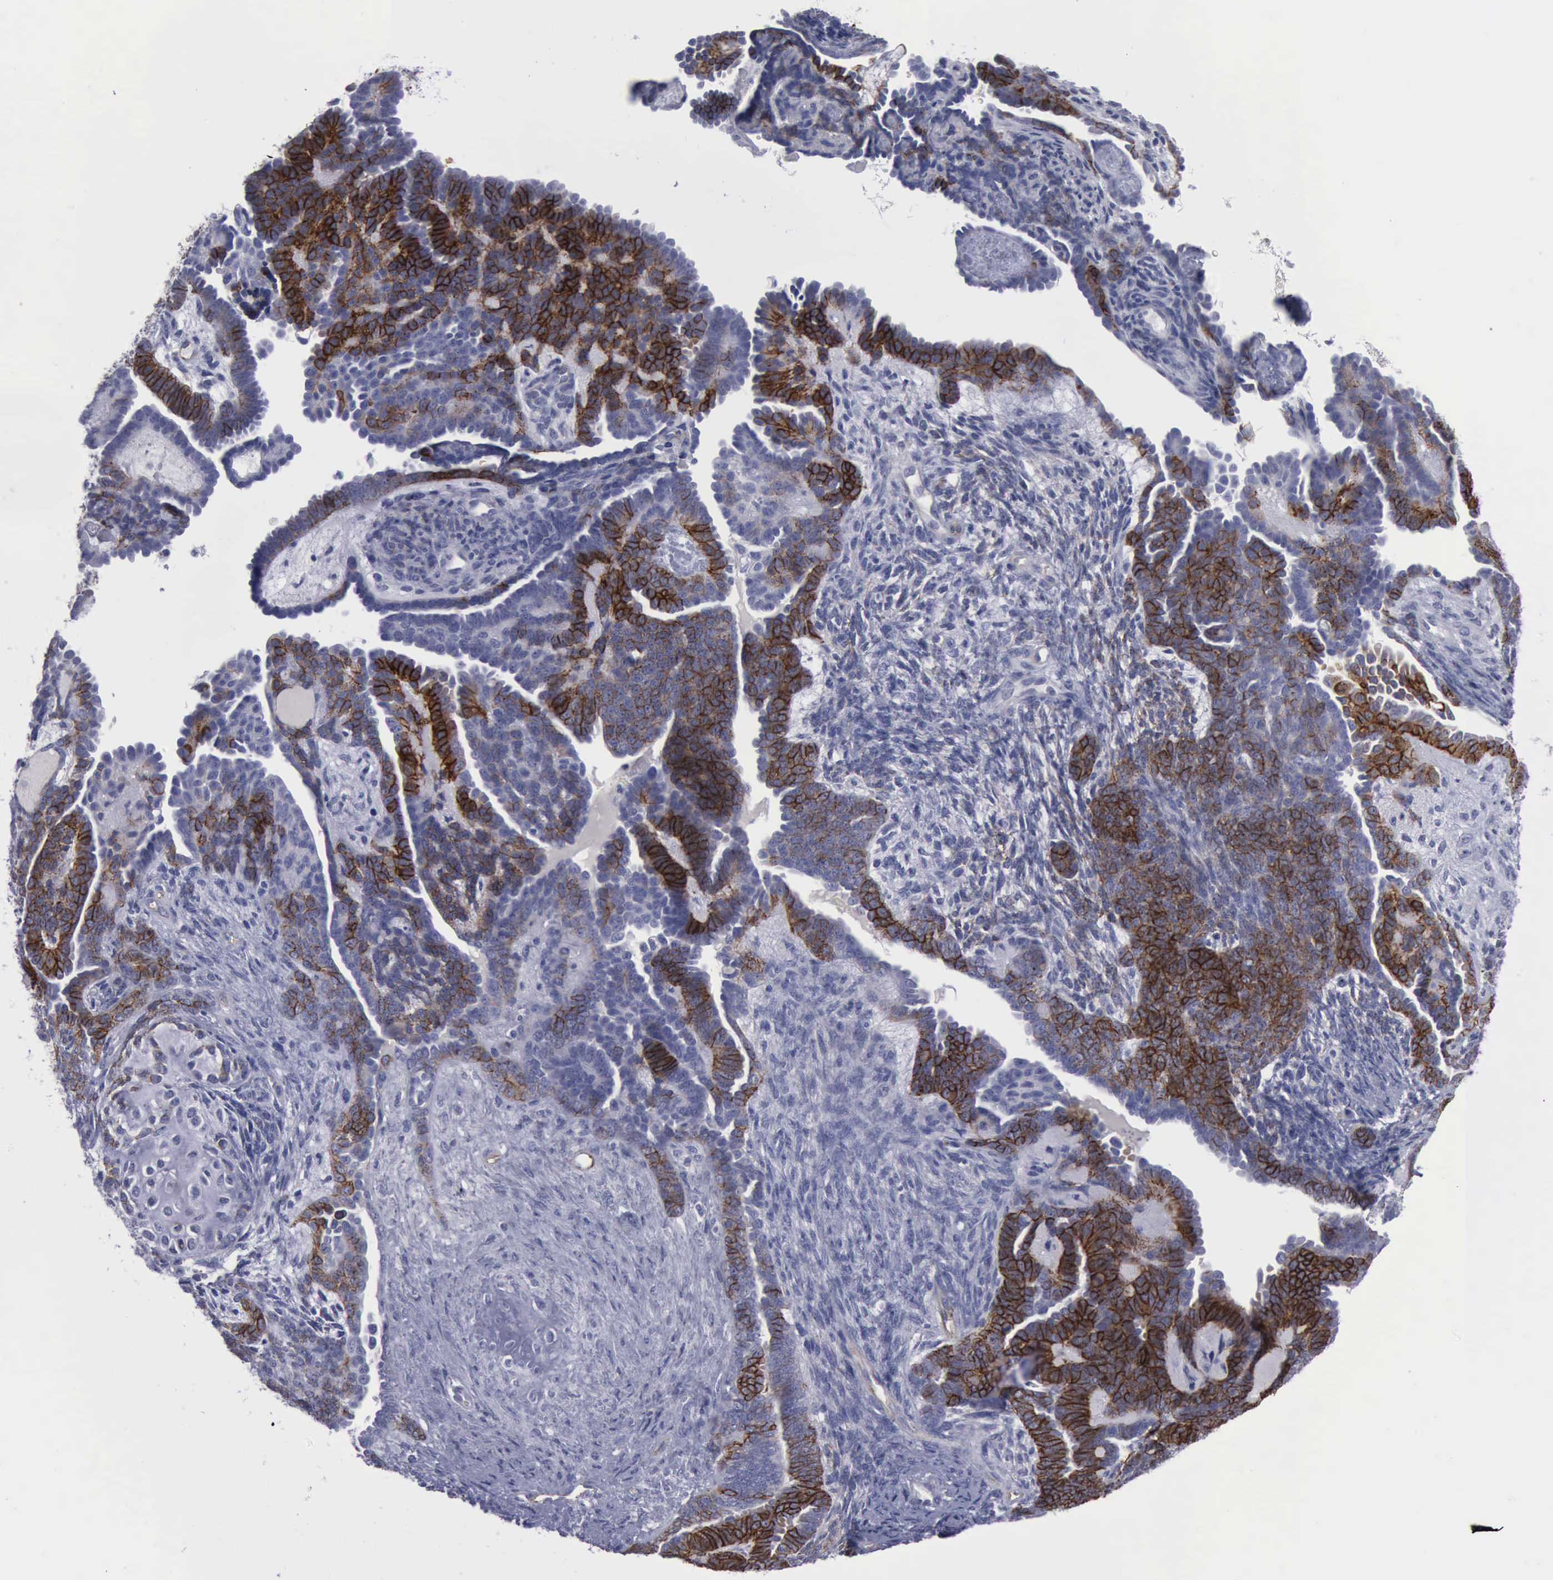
{"staining": {"intensity": "strong", "quantity": "25%-75%", "location": "cytoplasmic/membranous"}, "tissue": "endometrial cancer", "cell_type": "Tumor cells", "image_type": "cancer", "snomed": [{"axis": "morphology", "description": "Neoplasm, malignant, NOS"}, {"axis": "topography", "description": "Endometrium"}], "caption": "This micrograph reveals immunohistochemistry (IHC) staining of endometrial cancer, with high strong cytoplasmic/membranous staining in about 25%-75% of tumor cells.", "gene": "CDH2", "patient": {"sex": "female", "age": 74}}